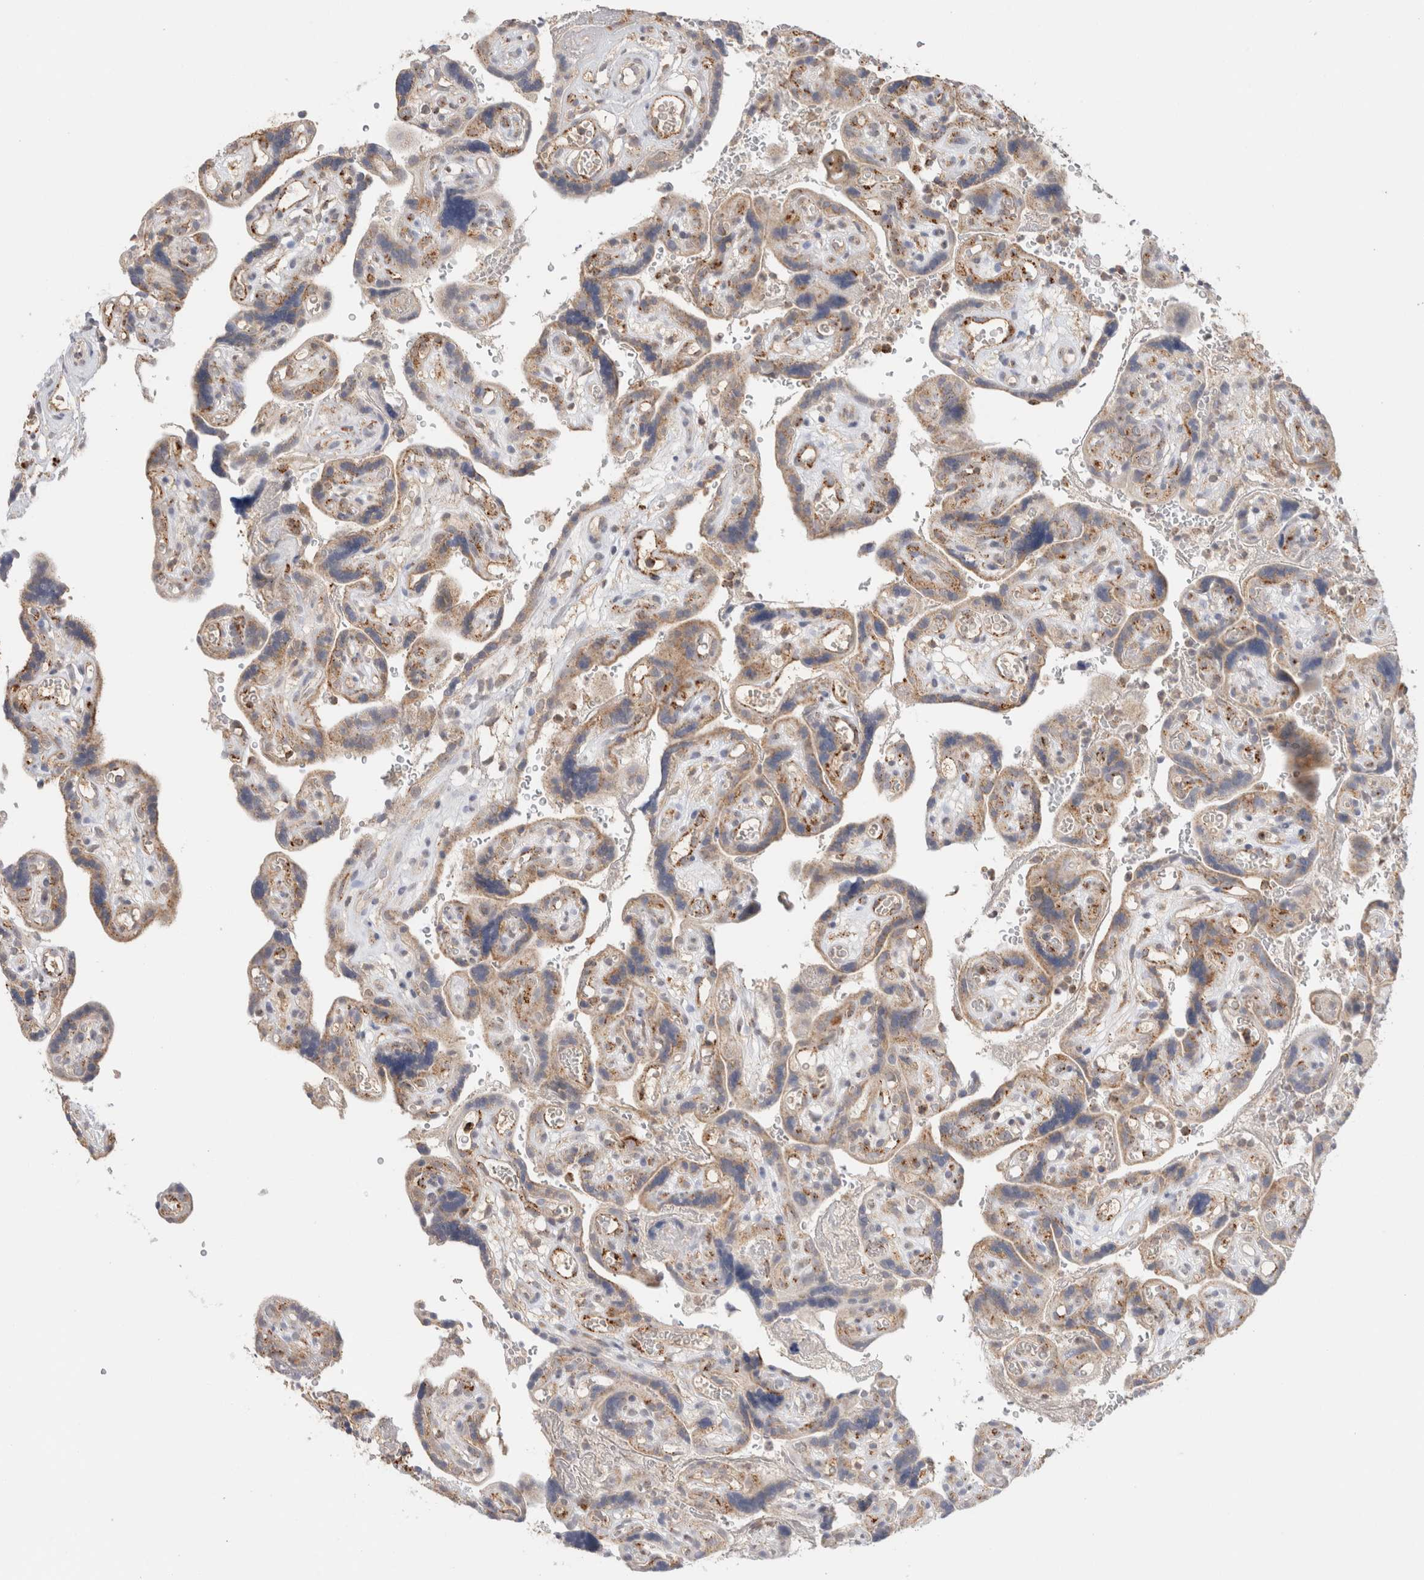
{"staining": {"intensity": "negative", "quantity": "none", "location": "none"}, "tissue": "placenta", "cell_type": "Decidual cells", "image_type": "normal", "snomed": [{"axis": "morphology", "description": "Normal tissue, NOS"}, {"axis": "topography", "description": "Placenta"}], "caption": "Immunohistochemistry of benign placenta shows no staining in decidual cells.", "gene": "GNS", "patient": {"sex": "female", "age": 30}}